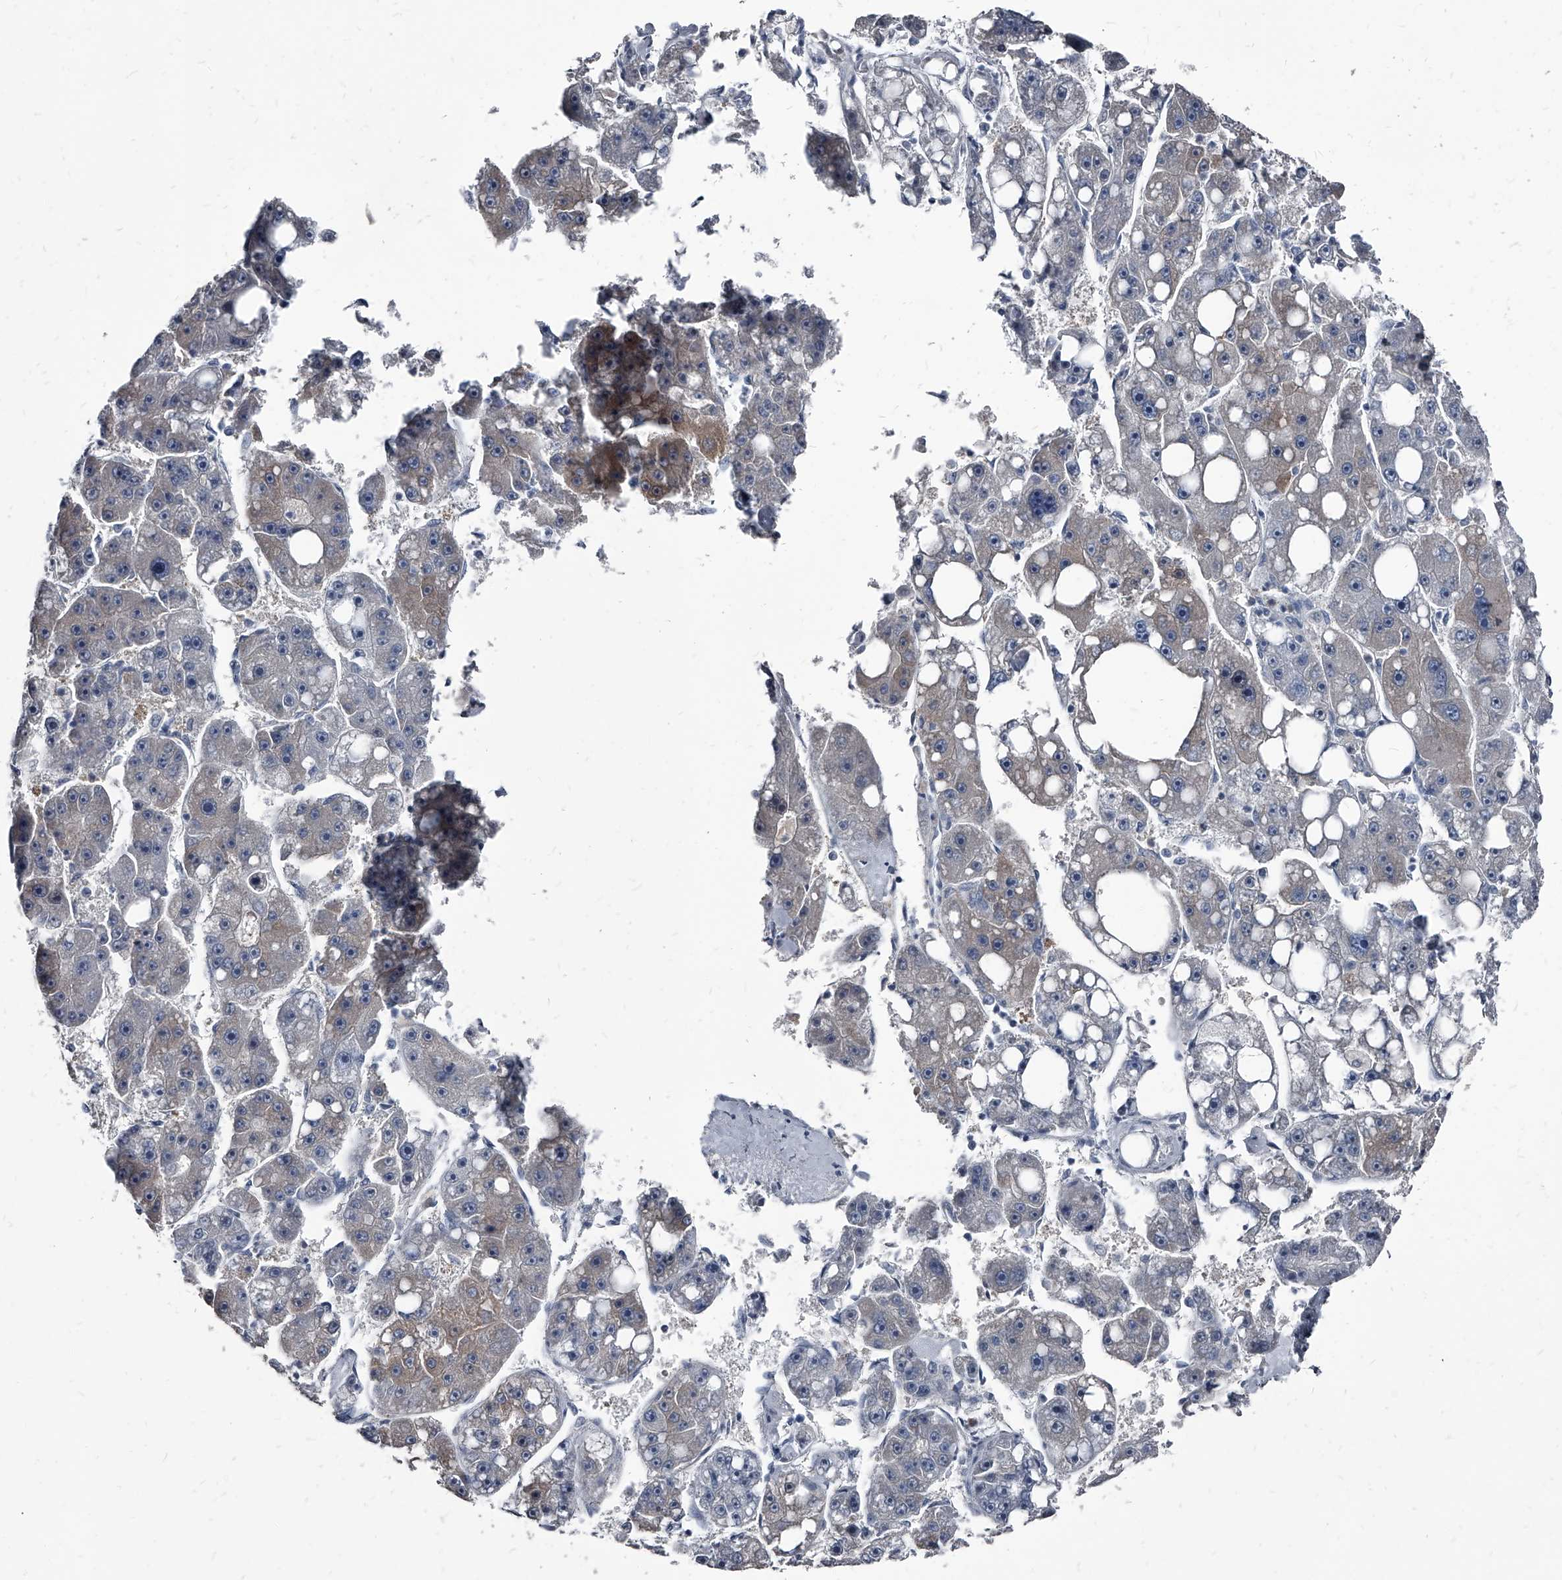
{"staining": {"intensity": "negative", "quantity": "none", "location": "none"}, "tissue": "liver cancer", "cell_type": "Tumor cells", "image_type": "cancer", "snomed": [{"axis": "morphology", "description": "Carcinoma, Hepatocellular, NOS"}, {"axis": "topography", "description": "Liver"}], "caption": "Immunohistochemistry (IHC) of human liver cancer exhibits no staining in tumor cells.", "gene": "PGLYRP3", "patient": {"sex": "female", "age": 61}}